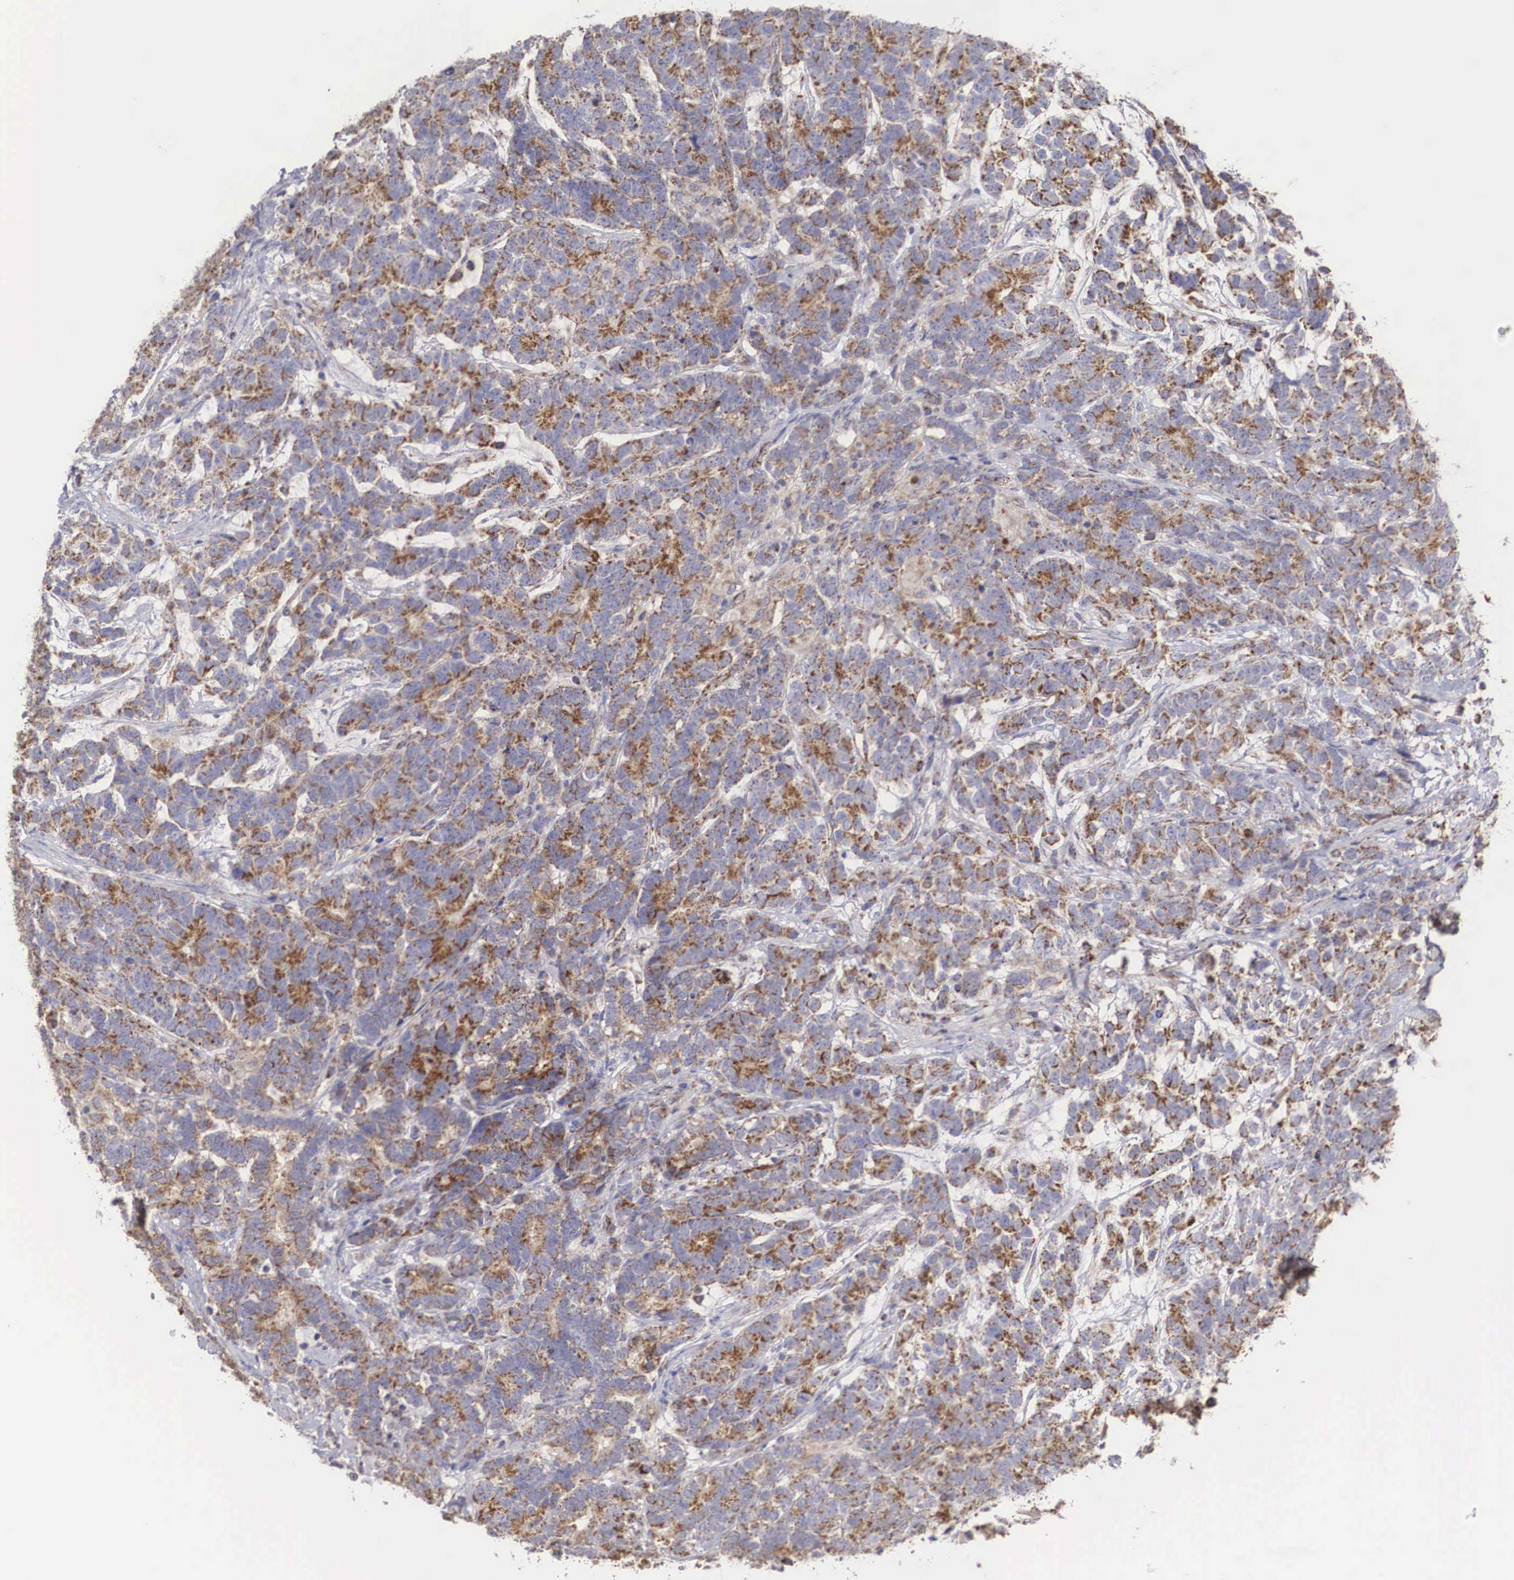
{"staining": {"intensity": "moderate", "quantity": ">75%", "location": "cytoplasmic/membranous"}, "tissue": "testis cancer", "cell_type": "Tumor cells", "image_type": "cancer", "snomed": [{"axis": "morphology", "description": "Carcinoma, Embryonal, NOS"}, {"axis": "topography", "description": "Testis"}], "caption": "This micrograph displays embryonal carcinoma (testis) stained with IHC to label a protein in brown. The cytoplasmic/membranous of tumor cells show moderate positivity for the protein. Nuclei are counter-stained blue.", "gene": "XPNPEP3", "patient": {"sex": "male", "age": 26}}